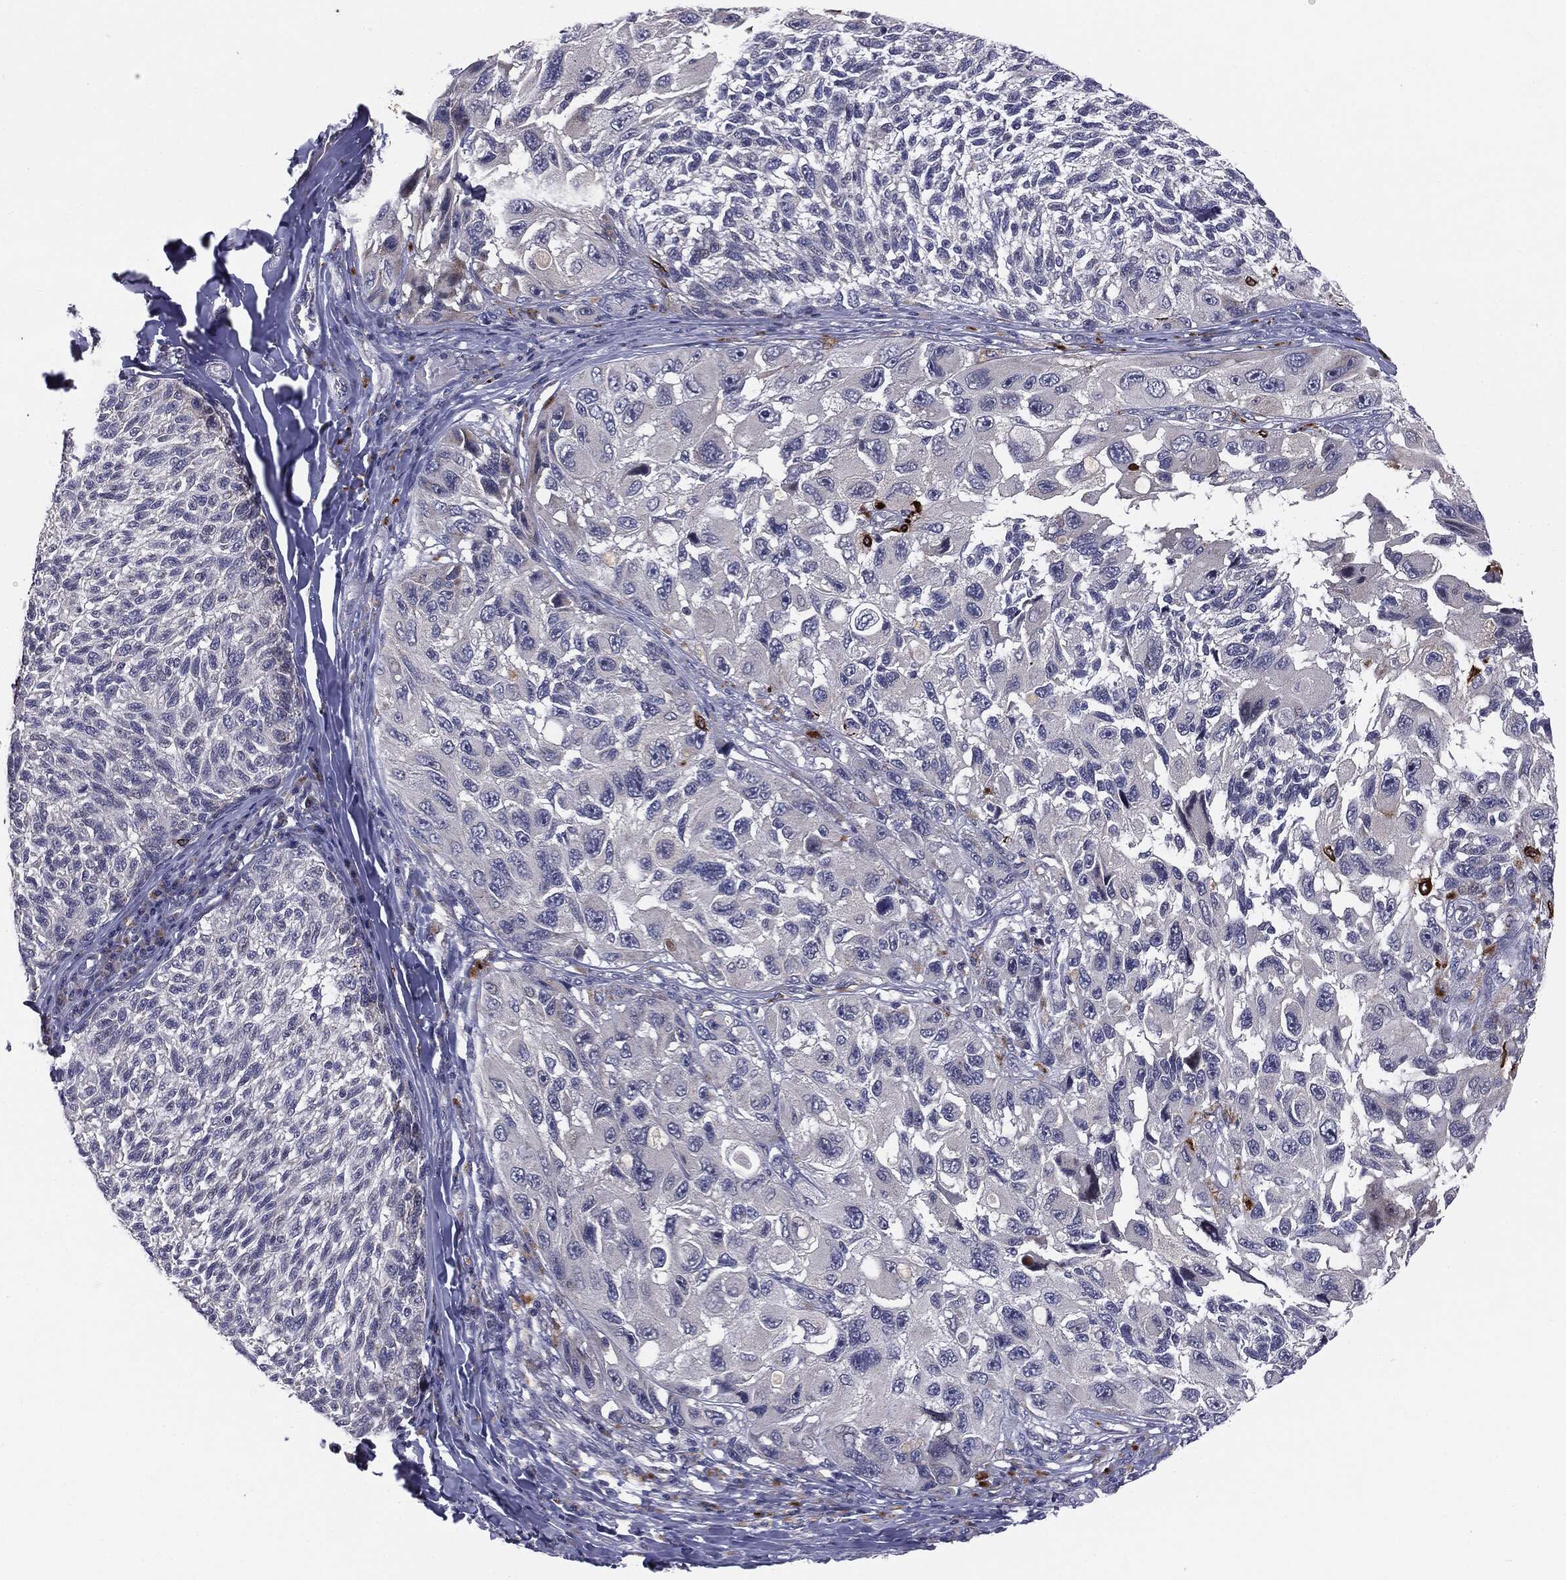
{"staining": {"intensity": "negative", "quantity": "none", "location": "none"}, "tissue": "melanoma", "cell_type": "Tumor cells", "image_type": "cancer", "snomed": [{"axis": "morphology", "description": "Malignant melanoma, NOS"}, {"axis": "topography", "description": "Skin"}], "caption": "DAB immunohistochemical staining of melanoma exhibits no significant expression in tumor cells.", "gene": "KRT5", "patient": {"sex": "female", "age": 73}}